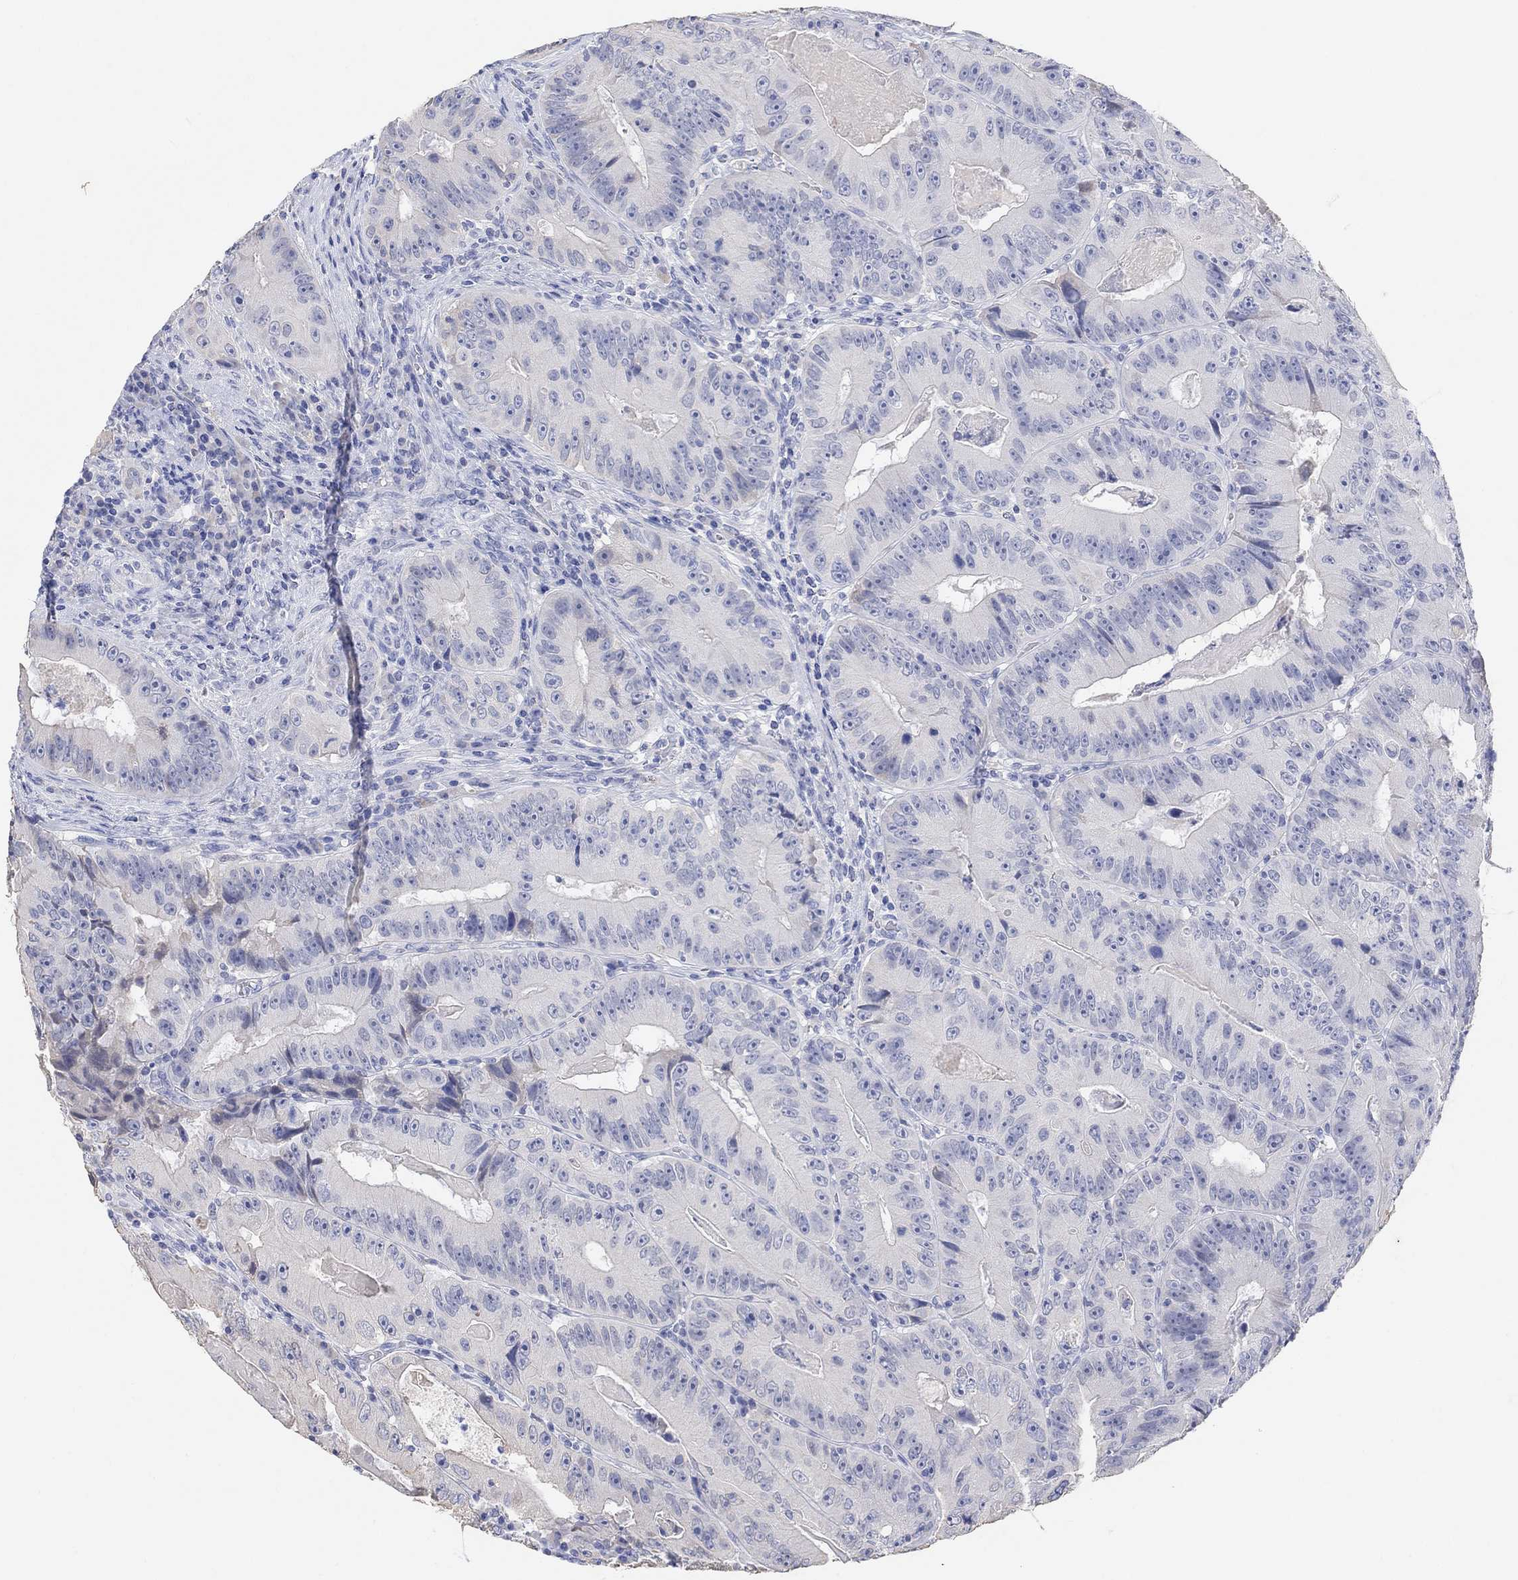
{"staining": {"intensity": "negative", "quantity": "none", "location": "none"}, "tissue": "colorectal cancer", "cell_type": "Tumor cells", "image_type": "cancer", "snomed": [{"axis": "morphology", "description": "Adenocarcinoma, NOS"}, {"axis": "topography", "description": "Colon"}], "caption": "Immunohistochemistry (IHC) of colorectal cancer reveals no staining in tumor cells.", "gene": "TYR", "patient": {"sex": "female", "age": 86}}